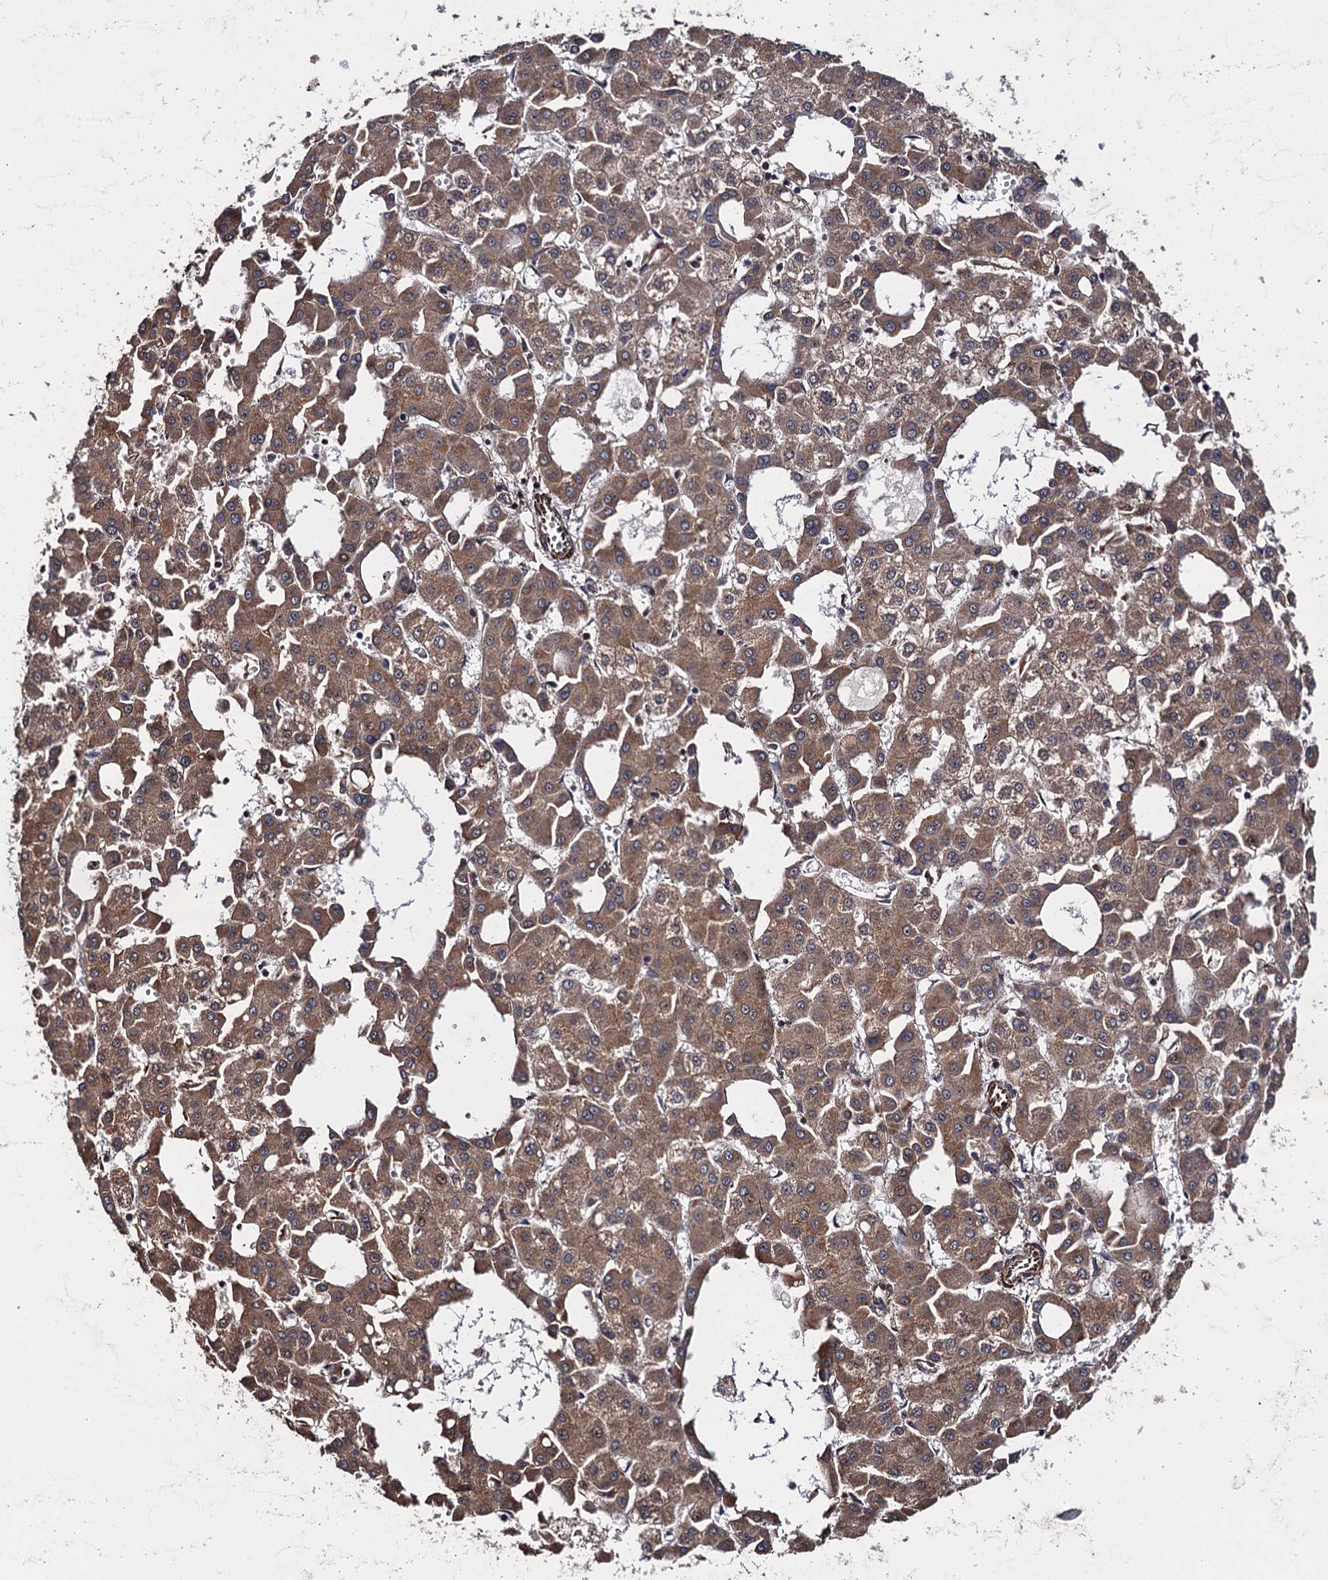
{"staining": {"intensity": "moderate", "quantity": ">75%", "location": "cytoplasmic/membranous"}, "tissue": "liver cancer", "cell_type": "Tumor cells", "image_type": "cancer", "snomed": [{"axis": "morphology", "description": "Carcinoma, Hepatocellular, NOS"}, {"axis": "topography", "description": "Liver"}], "caption": "Tumor cells exhibit moderate cytoplasmic/membranous staining in about >75% of cells in hepatocellular carcinoma (liver).", "gene": "FSIP1", "patient": {"sex": "male", "age": 47}}